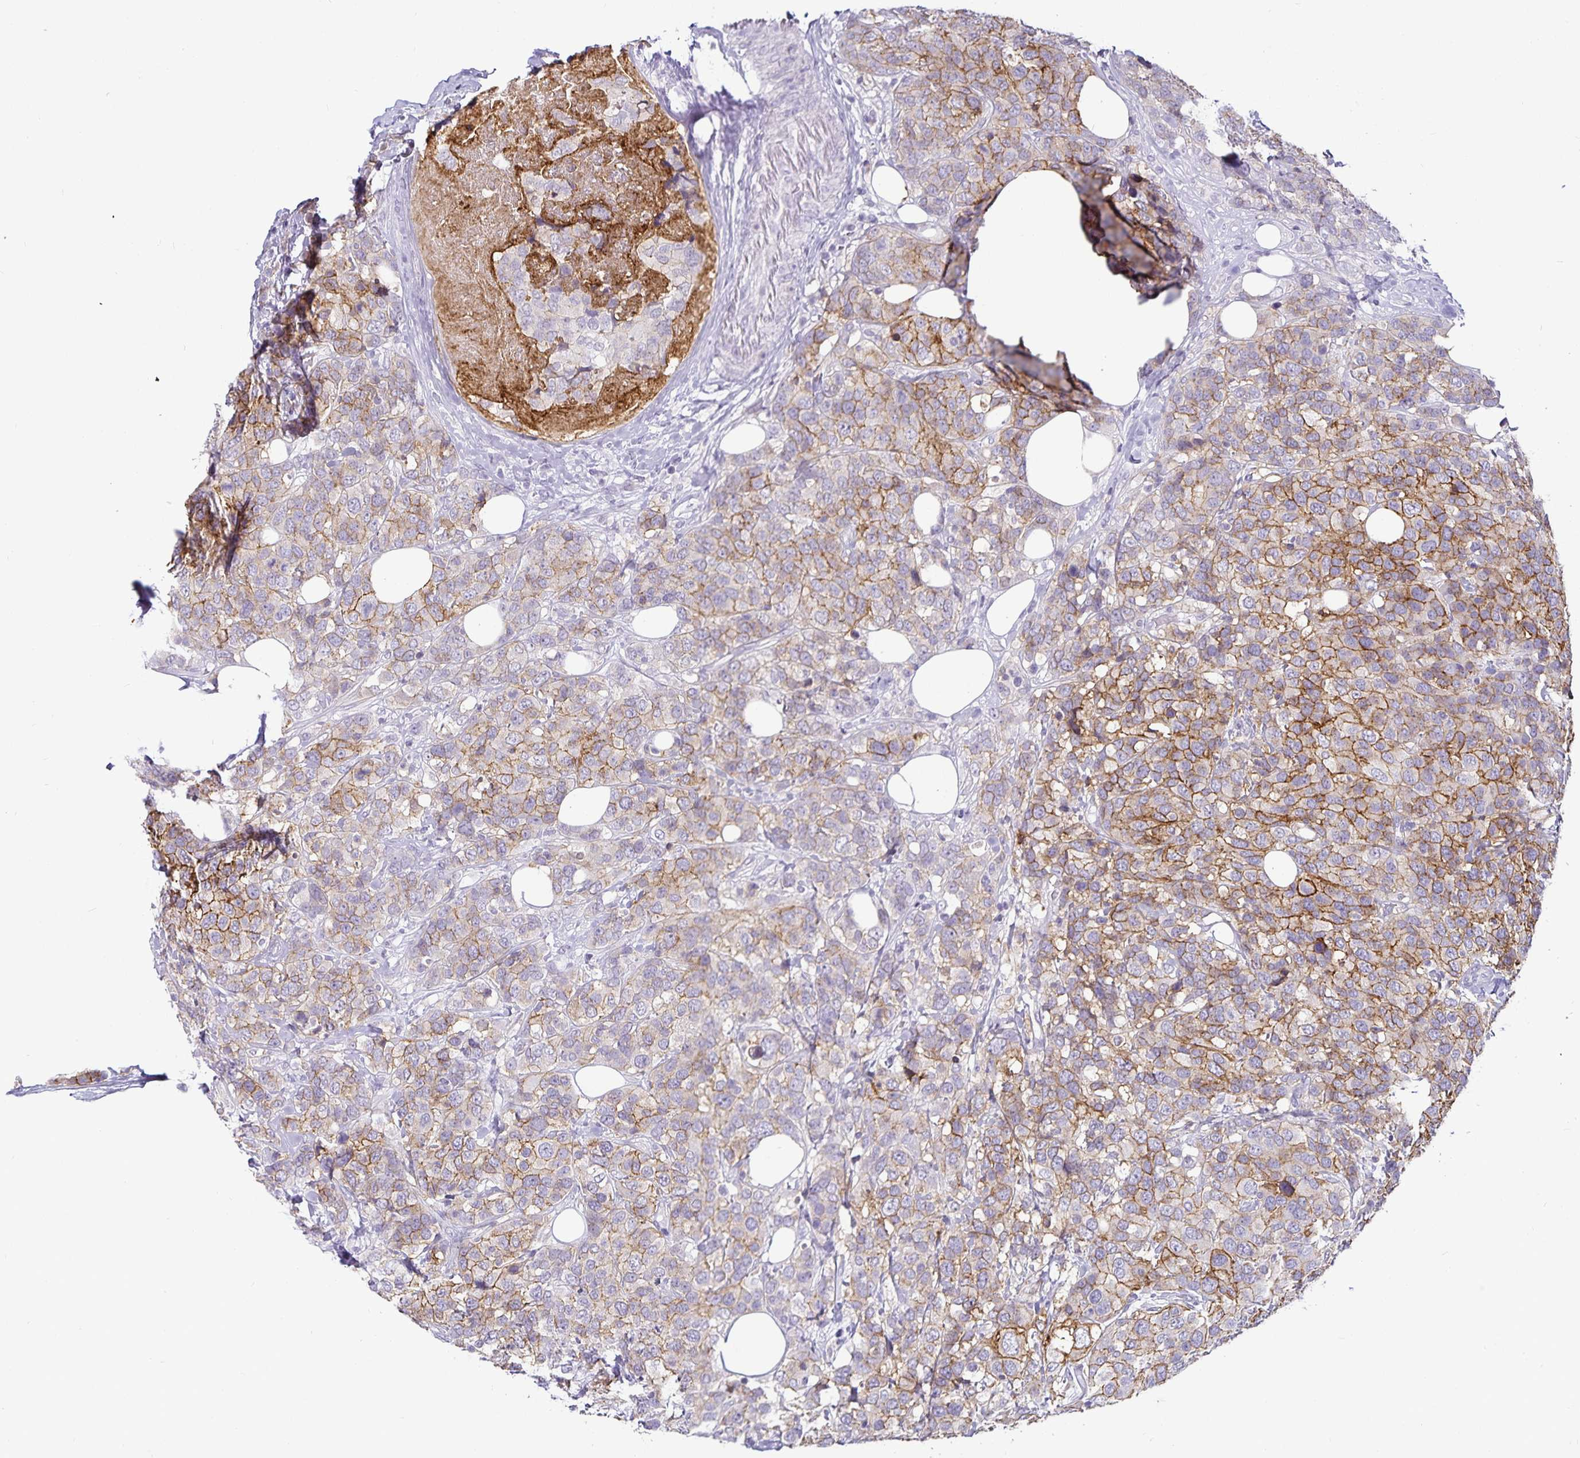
{"staining": {"intensity": "moderate", "quantity": "25%-75%", "location": "cytoplasmic/membranous"}, "tissue": "breast cancer", "cell_type": "Tumor cells", "image_type": "cancer", "snomed": [{"axis": "morphology", "description": "Lobular carcinoma"}, {"axis": "topography", "description": "Breast"}], "caption": "A brown stain shows moderate cytoplasmic/membranous positivity of a protein in breast cancer (lobular carcinoma) tumor cells.", "gene": "CA12", "patient": {"sex": "female", "age": 59}}